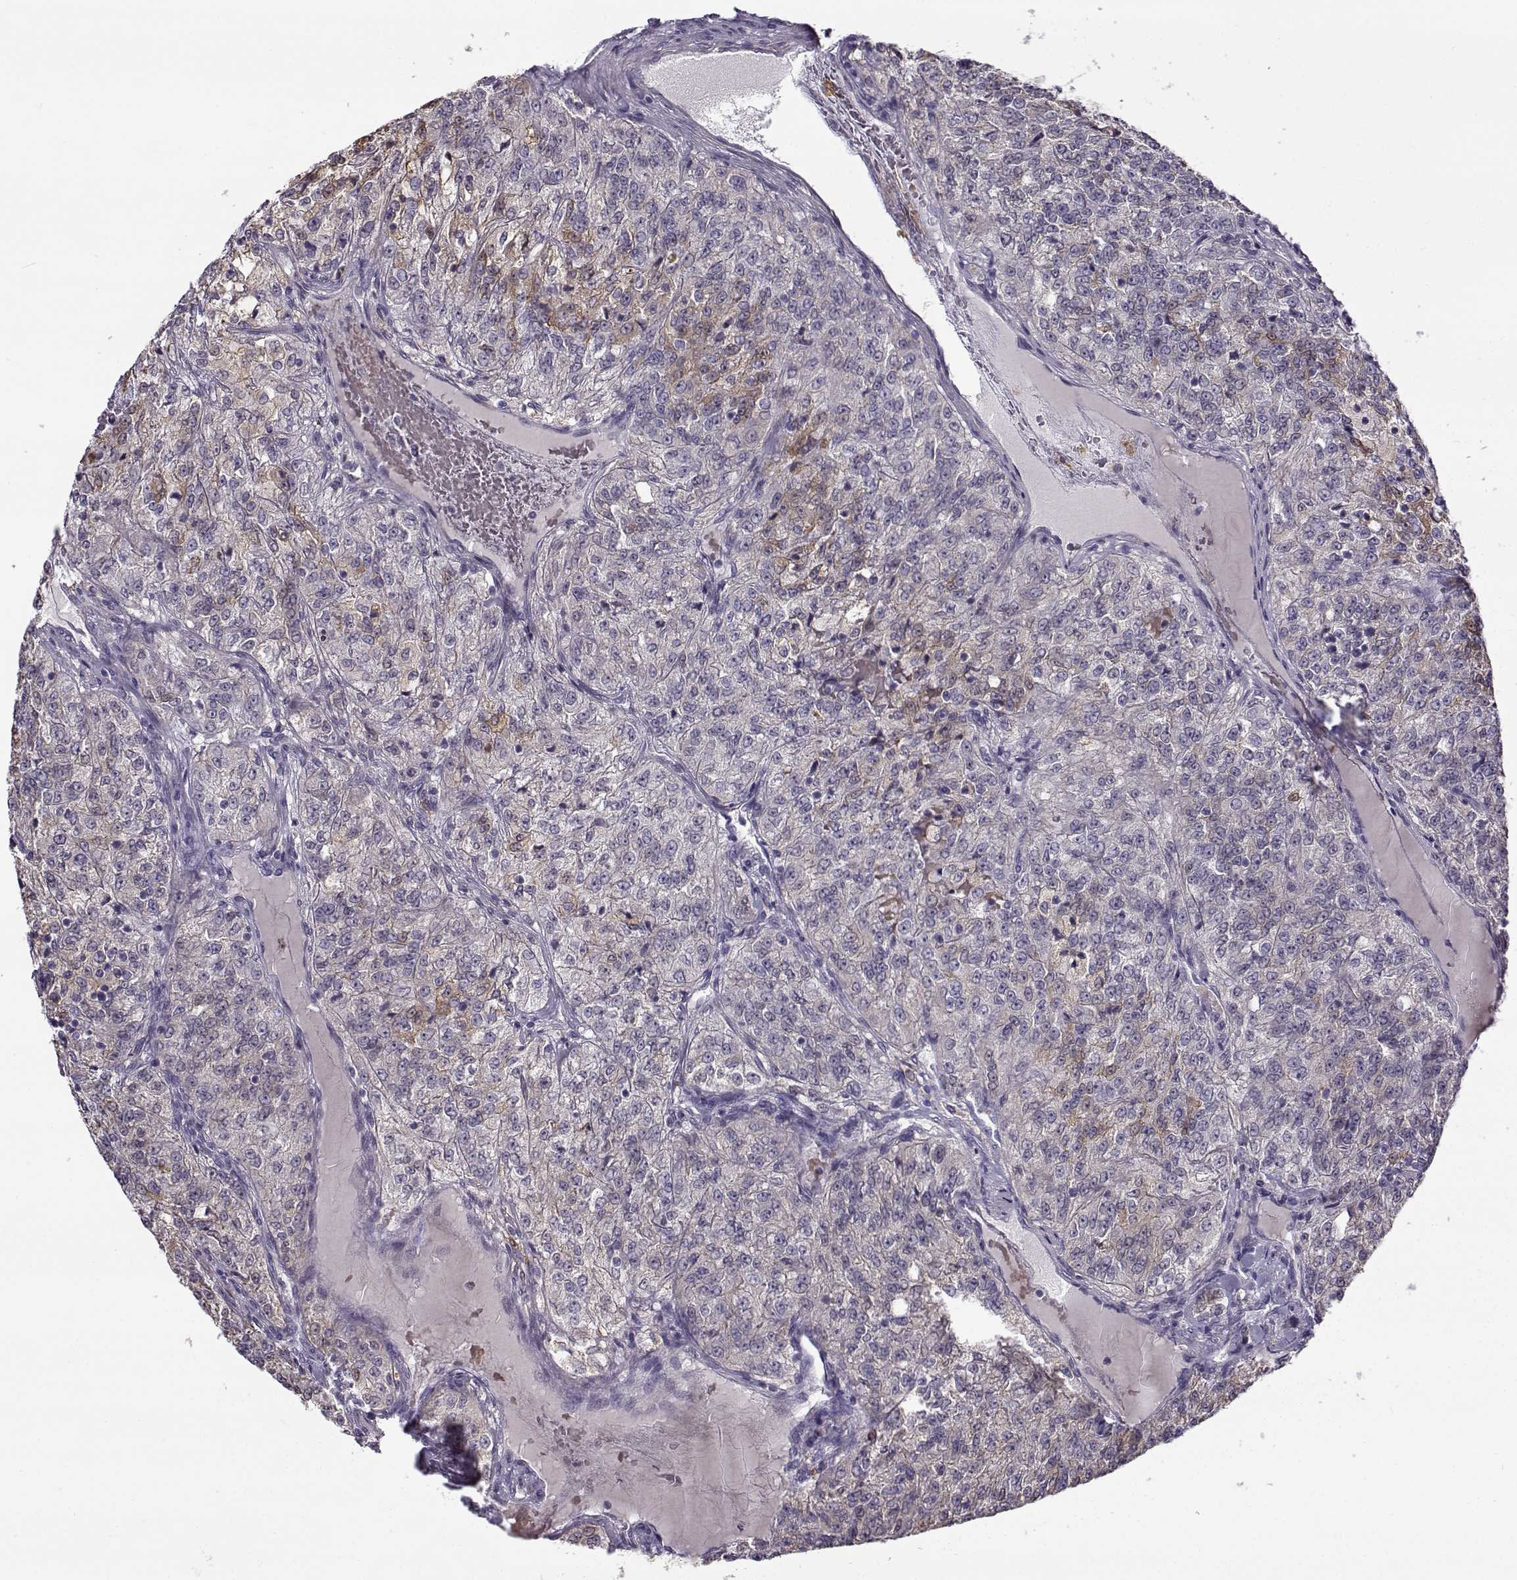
{"staining": {"intensity": "weak", "quantity": "<25%", "location": "cytoplasmic/membranous"}, "tissue": "renal cancer", "cell_type": "Tumor cells", "image_type": "cancer", "snomed": [{"axis": "morphology", "description": "Adenocarcinoma, NOS"}, {"axis": "topography", "description": "Kidney"}], "caption": "There is no significant positivity in tumor cells of renal adenocarcinoma.", "gene": "UCP3", "patient": {"sex": "female", "age": 63}}